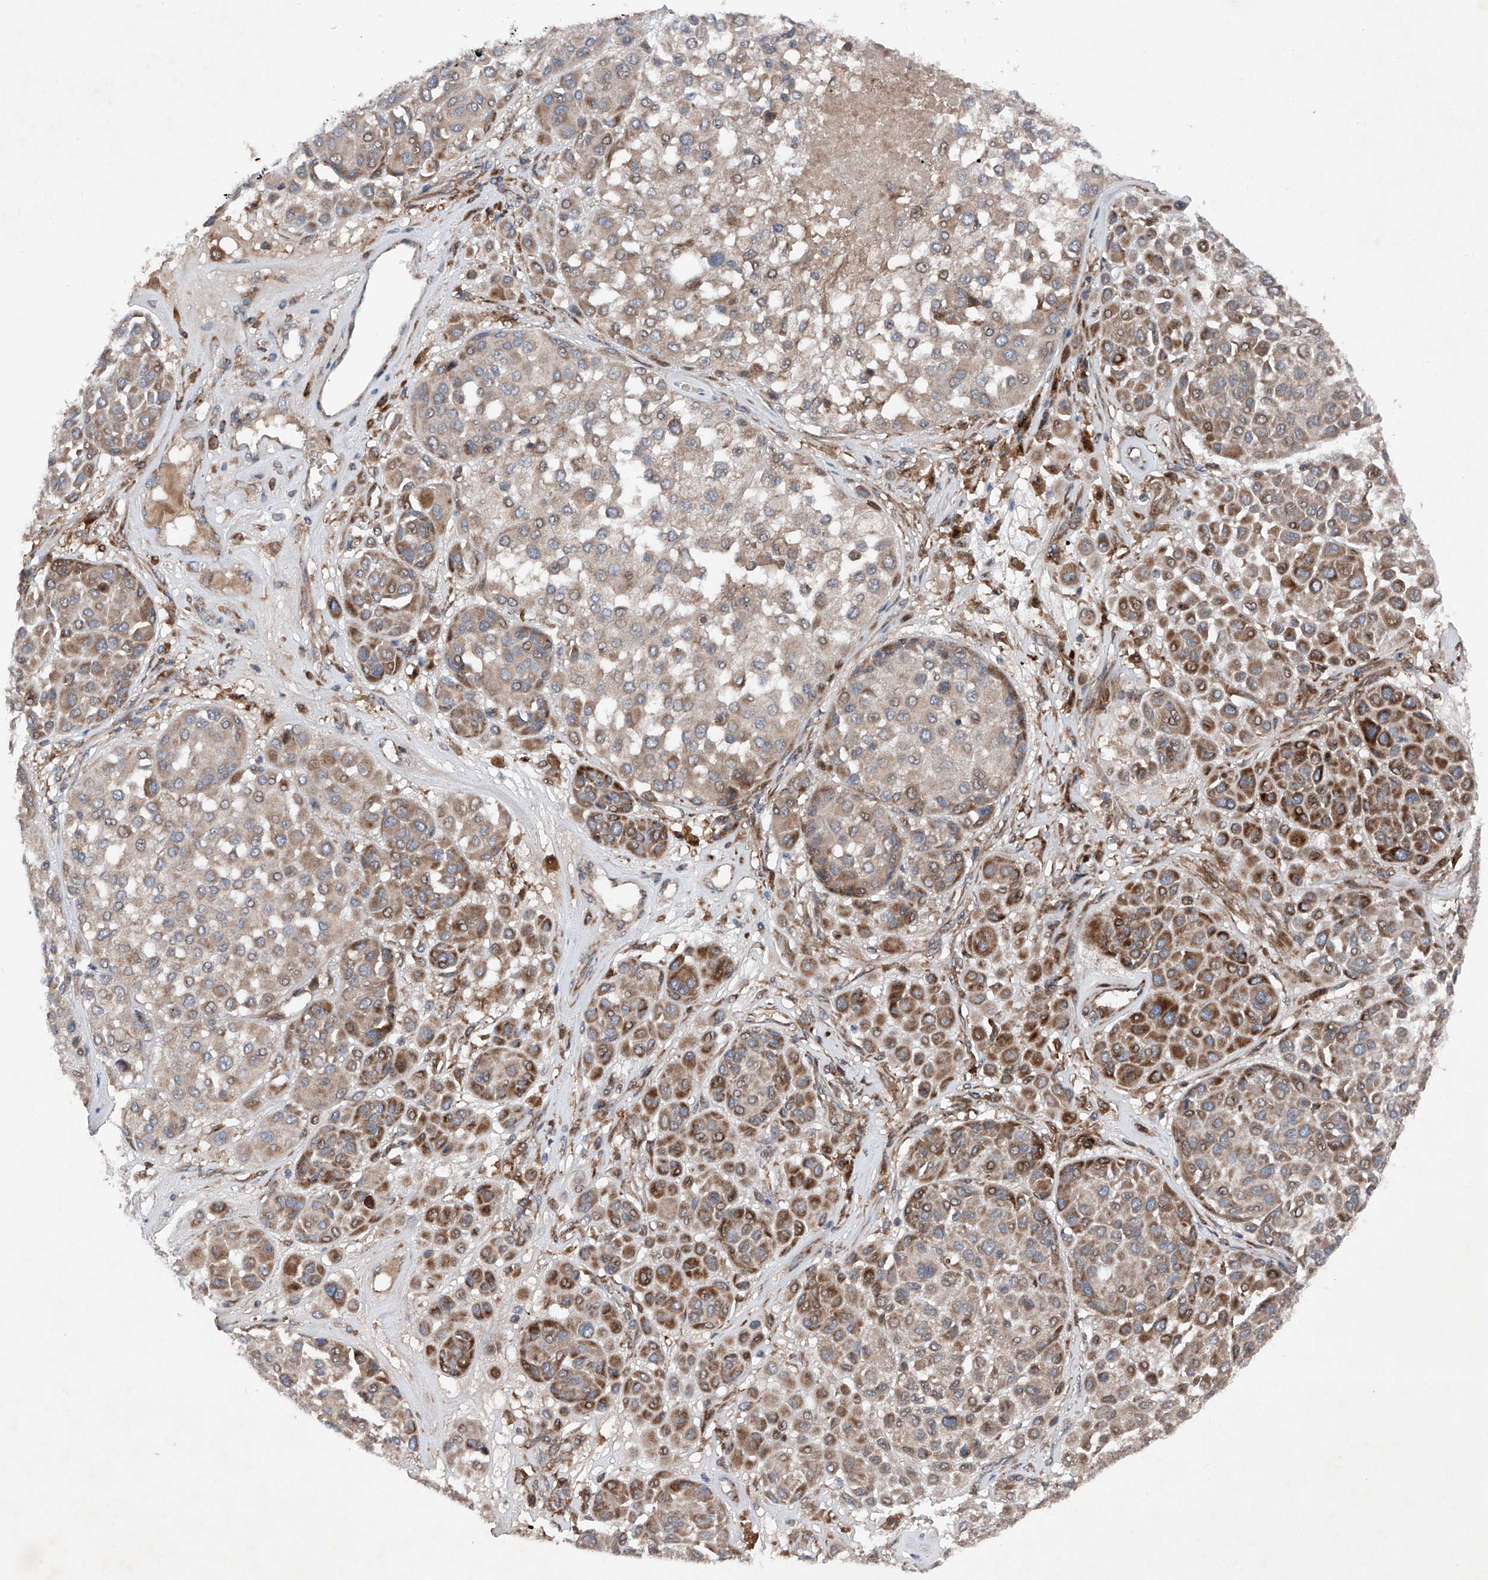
{"staining": {"intensity": "moderate", "quantity": ">75%", "location": "cytoplasmic/membranous"}, "tissue": "melanoma", "cell_type": "Tumor cells", "image_type": "cancer", "snomed": [{"axis": "morphology", "description": "Malignant melanoma, Metastatic site"}, {"axis": "topography", "description": "Soft tissue"}], "caption": "Protein expression analysis of melanoma demonstrates moderate cytoplasmic/membranous expression in about >75% of tumor cells.", "gene": "DAD1", "patient": {"sex": "male", "age": 41}}